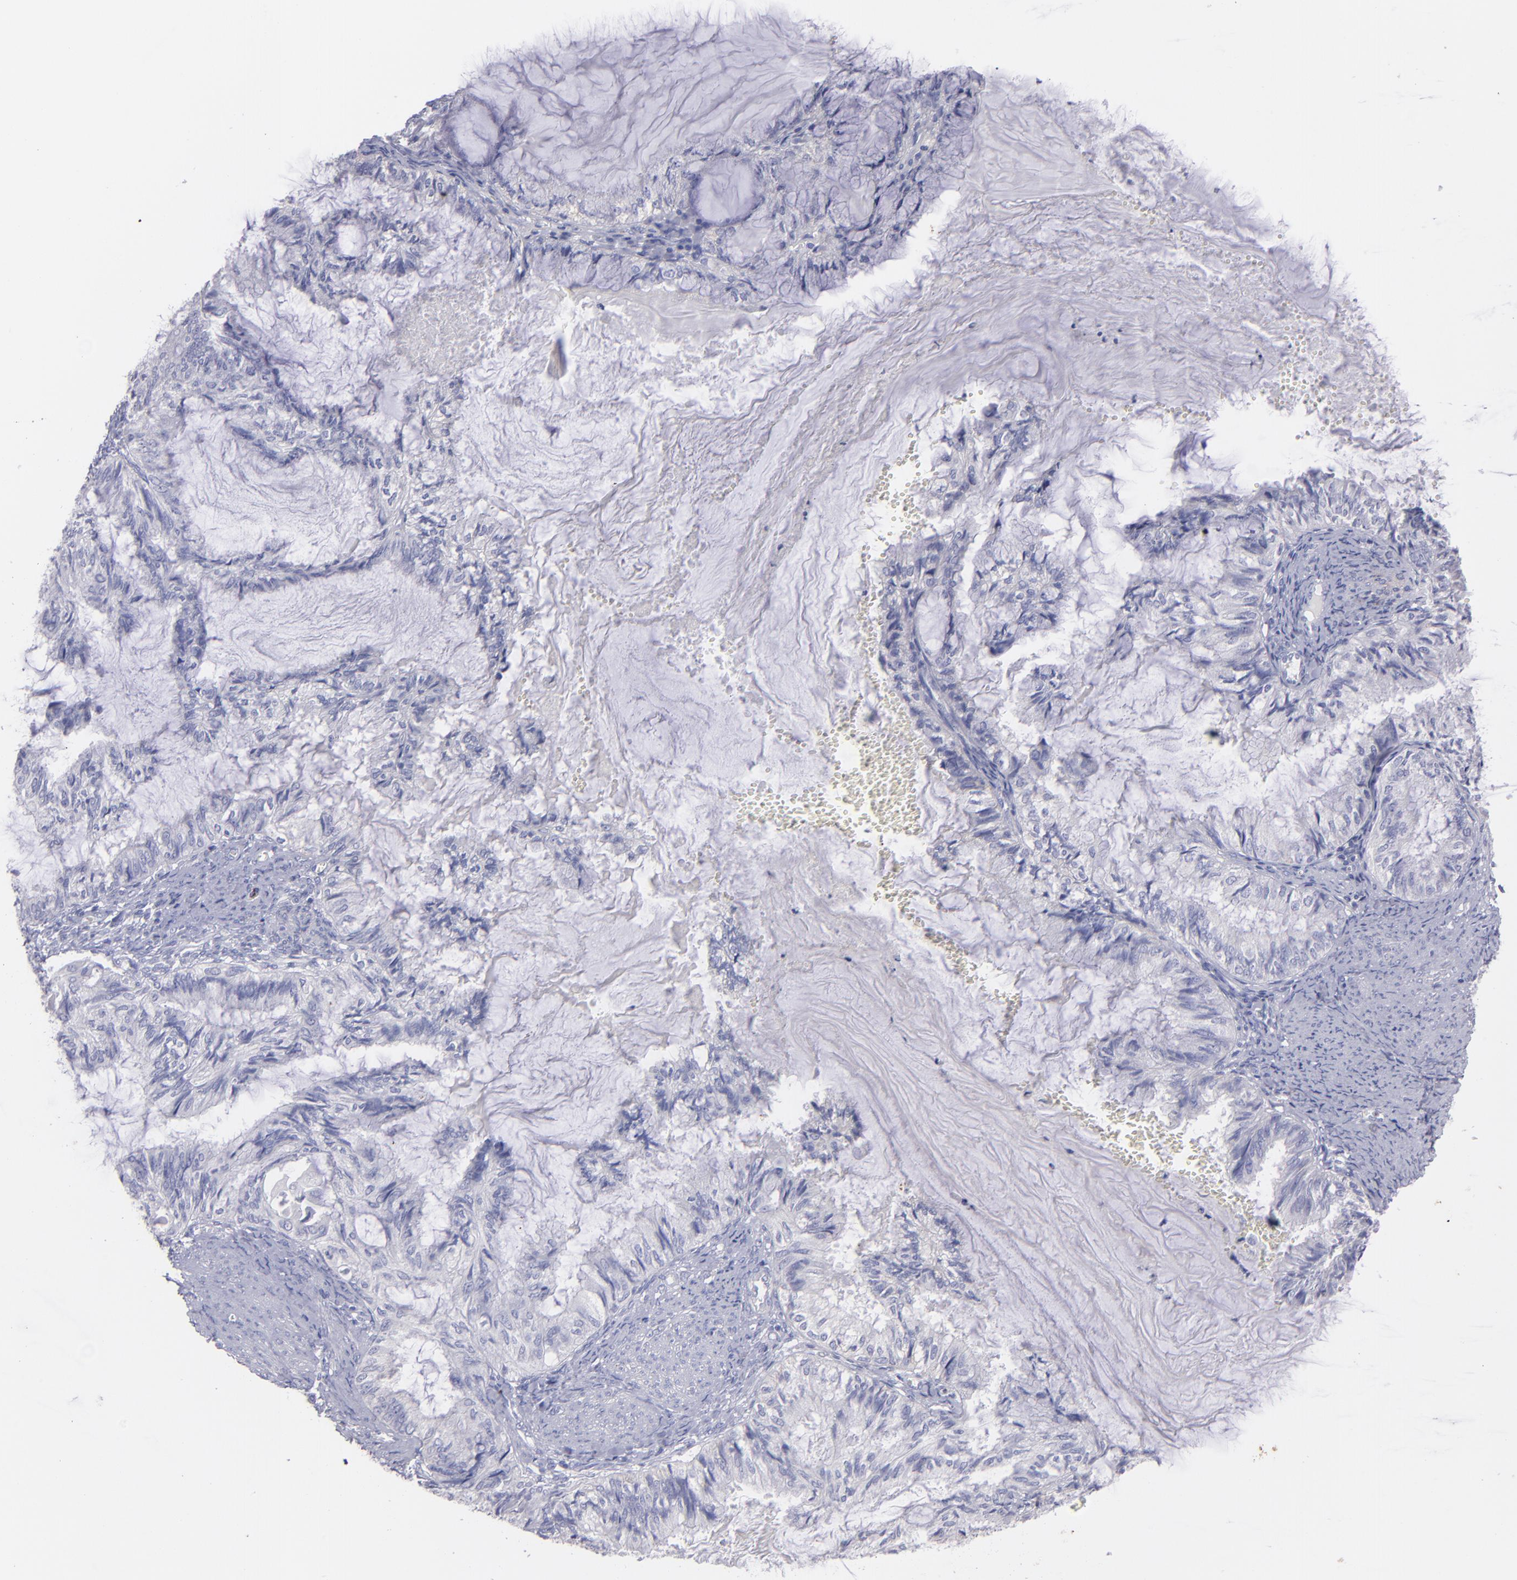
{"staining": {"intensity": "negative", "quantity": "none", "location": "none"}, "tissue": "endometrial cancer", "cell_type": "Tumor cells", "image_type": "cancer", "snomed": [{"axis": "morphology", "description": "Adenocarcinoma, NOS"}, {"axis": "topography", "description": "Endometrium"}], "caption": "Immunohistochemical staining of human adenocarcinoma (endometrial) shows no significant staining in tumor cells. (DAB (3,3'-diaminobenzidine) immunohistochemistry (IHC), high magnification).", "gene": "SNAP25", "patient": {"sex": "female", "age": 86}}